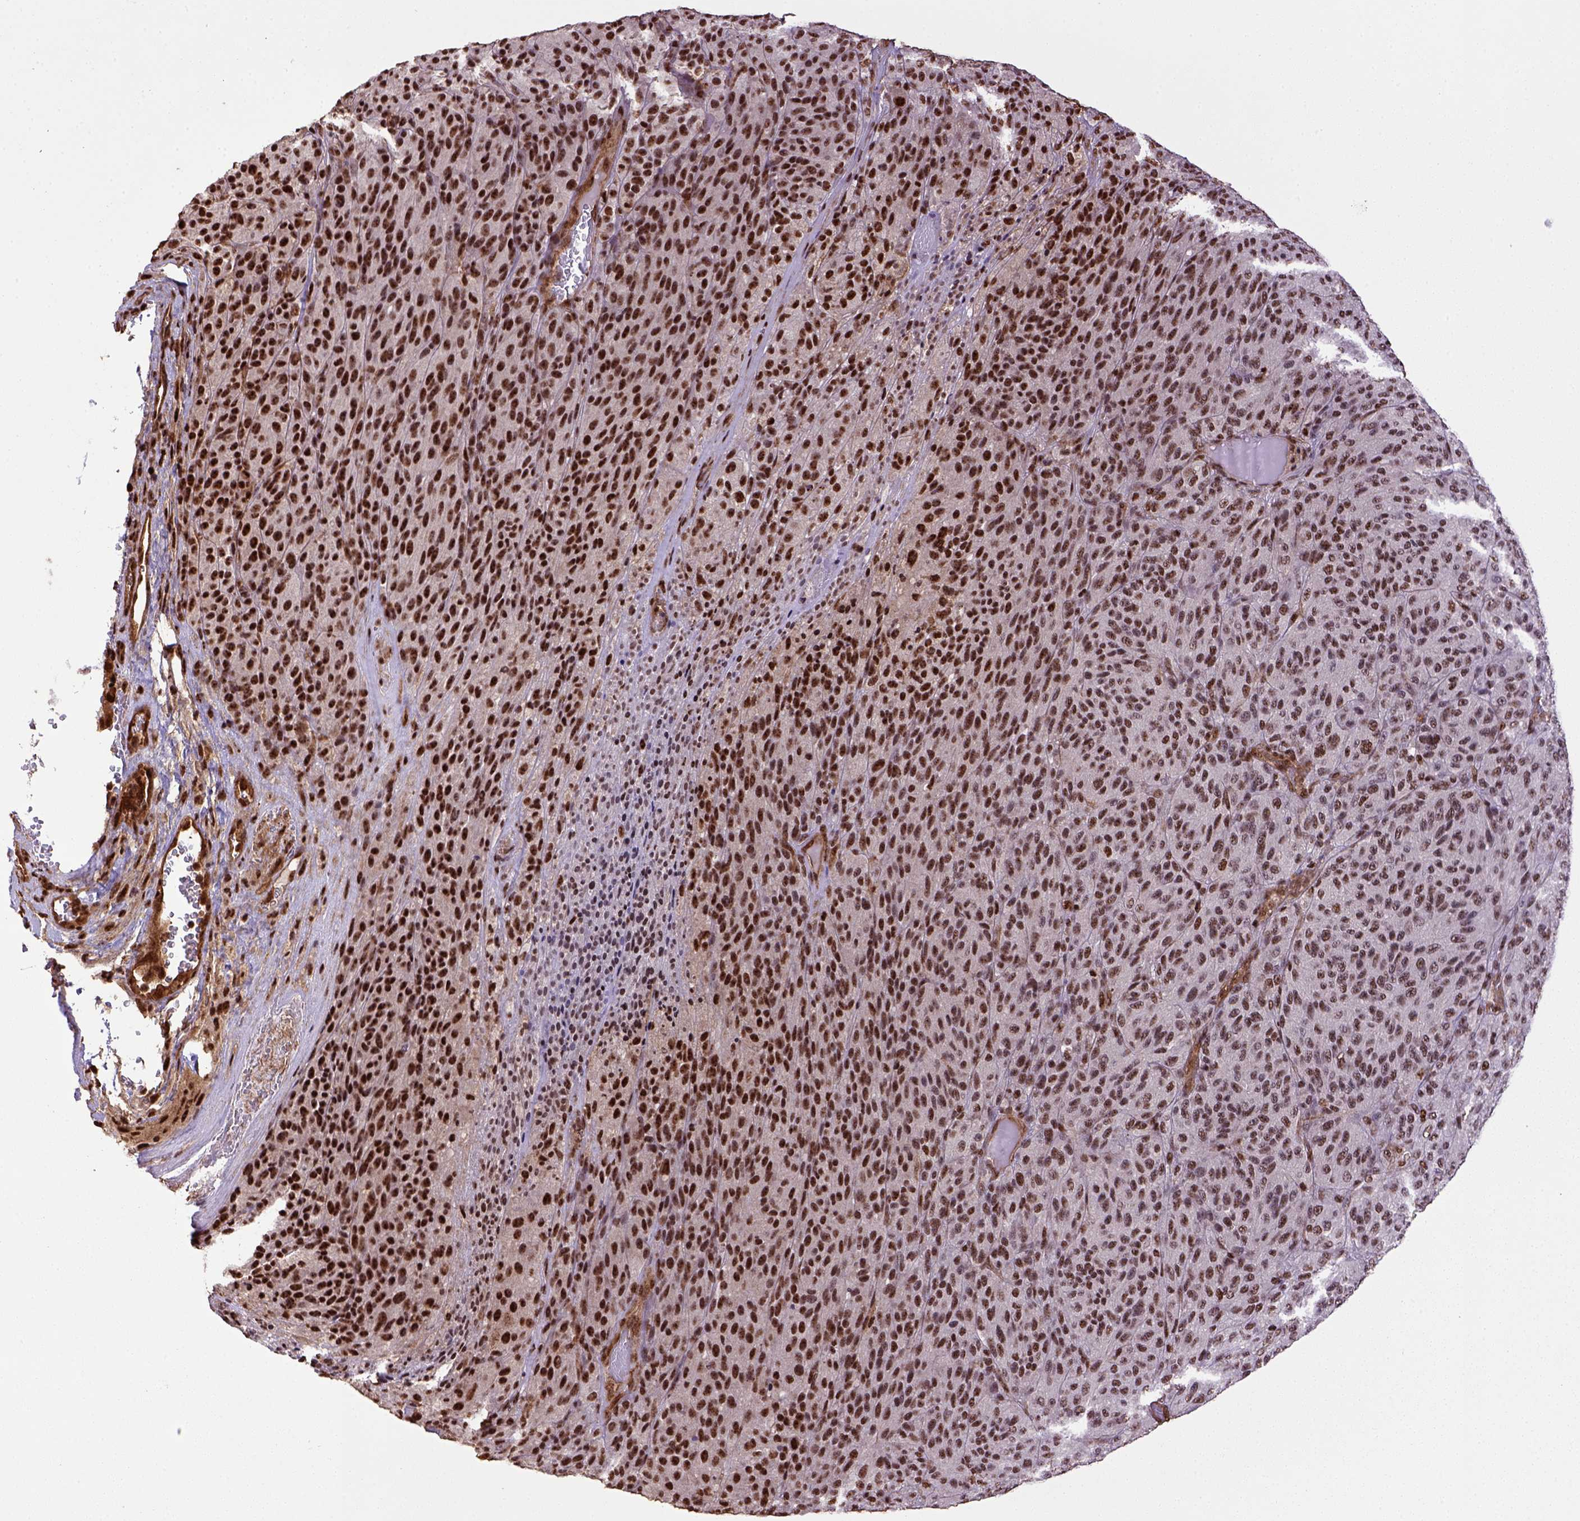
{"staining": {"intensity": "moderate", "quantity": ">75%", "location": "nuclear"}, "tissue": "melanoma", "cell_type": "Tumor cells", "image_type": "cancer", "snomed": [{"axis": "morphology", "description": "Malignant melanoma, Metastatic site"}, {"axis": "topography", "description": "Brain"}], "caption": "IHC photomicrograph of neoplastic tissue: human melanoma stained using IHC demonstrates medium levels of moderate protein expression localized specifically in the nuclear of tumor cells, appearing as a nuclear brown color.", "gene": "PPIG", "patient": {"sex": "female", "age": 56}}